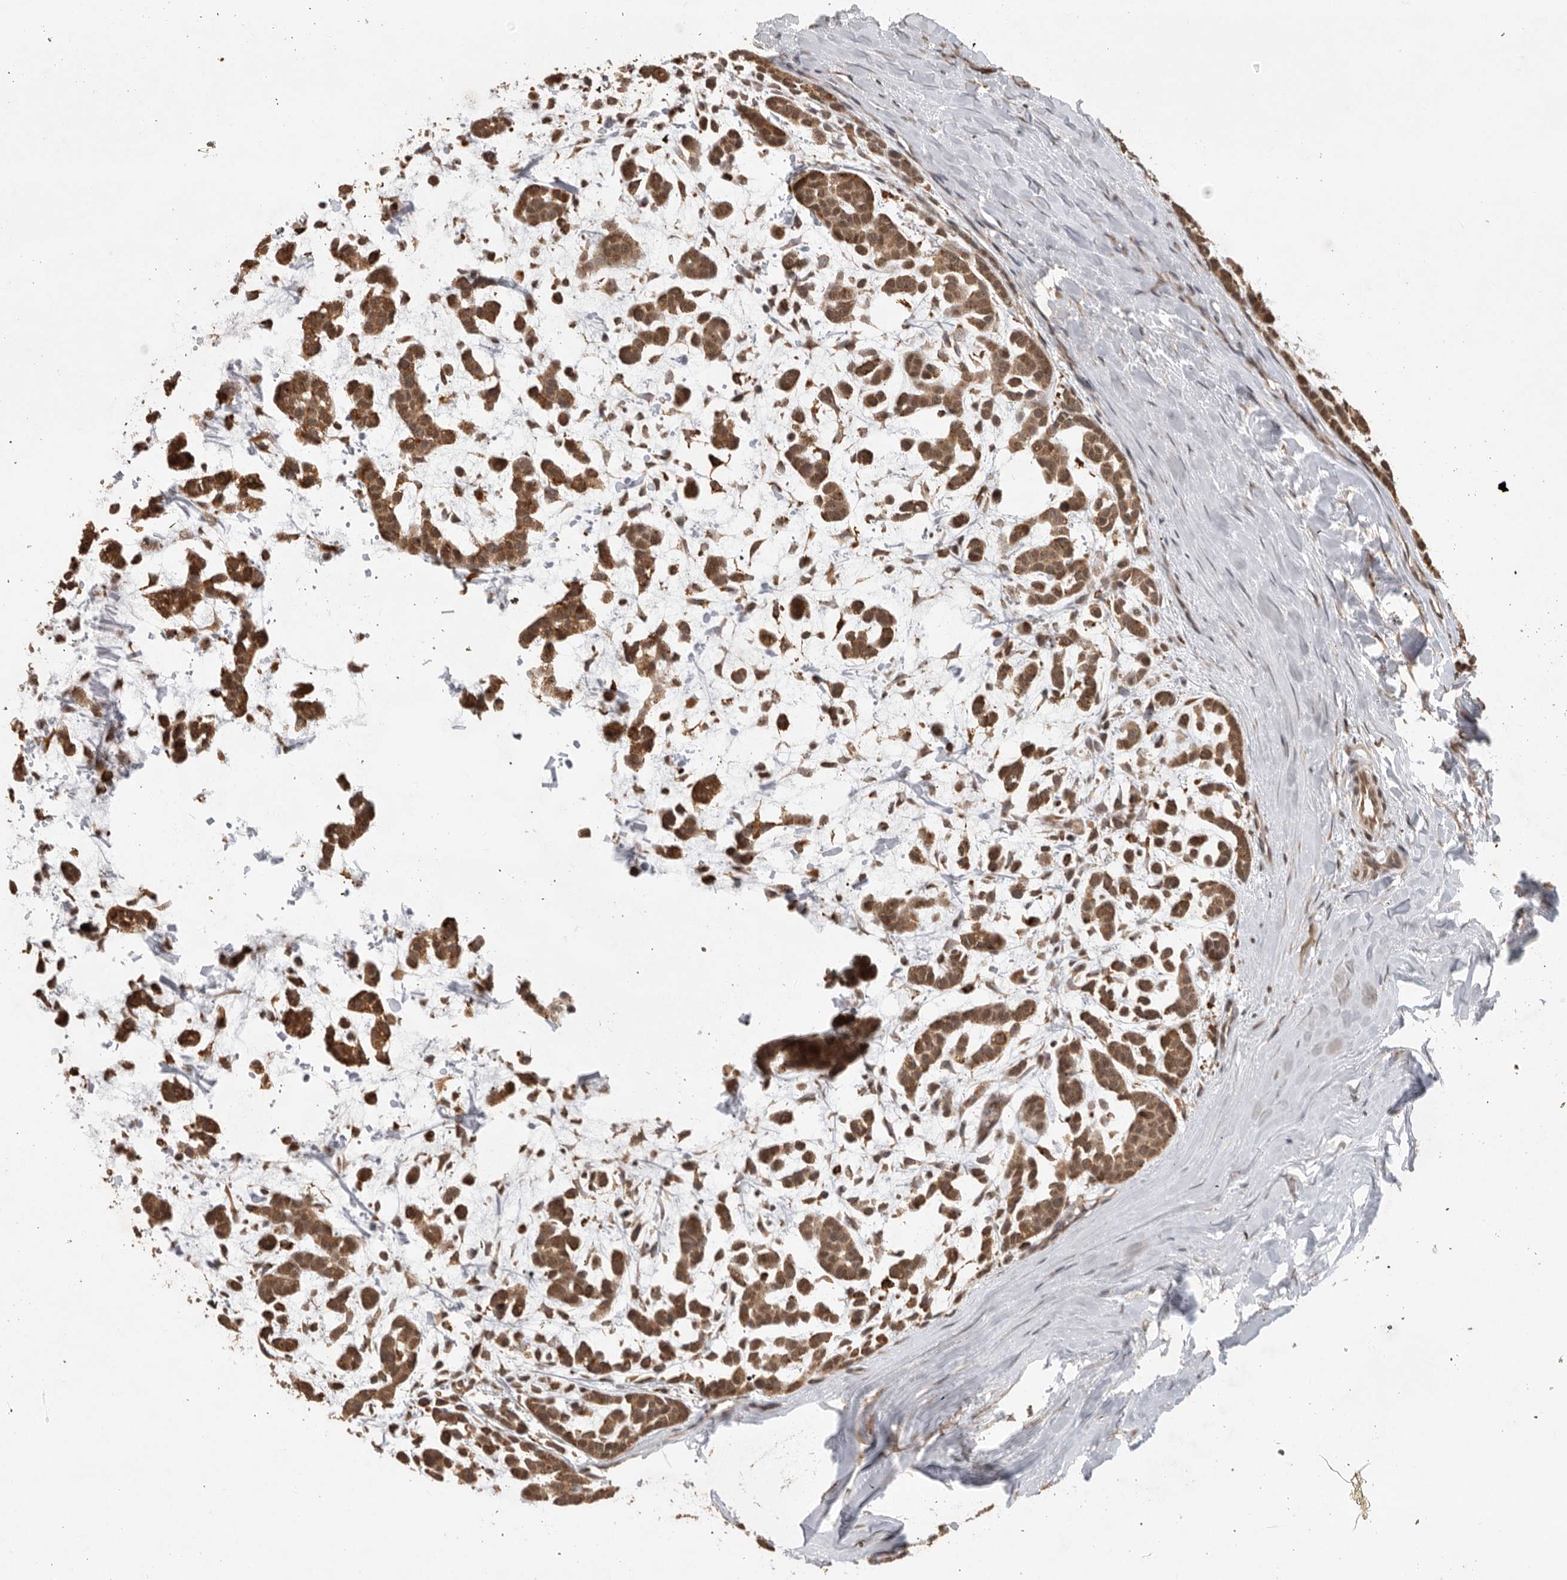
{"staining": {"intensity": "moderate", "quantity": ">75%", "location": "cytoplasmic/membranous,nuclear"}, "tissue": "head and neck cancer", "cell_type": "Tumor cells", "image_type": "cancer", "snomed": [{"axis": "morphology", "description": "Adenocarcinoma, NOS"}, {"axis": "morphology", "description": "Adenoma, NOS"}, {"axis": "topography", "description": "Head-Neck"}], "caption": "Protein analysis of head and neck adenocarcinoma tissue displays moderate cytoplasmic/membranous and nuclear positivity in approximately >75% of tumor cells.", "gene": "ZNF83", "patient": {"sex": "female", "age": 55}}